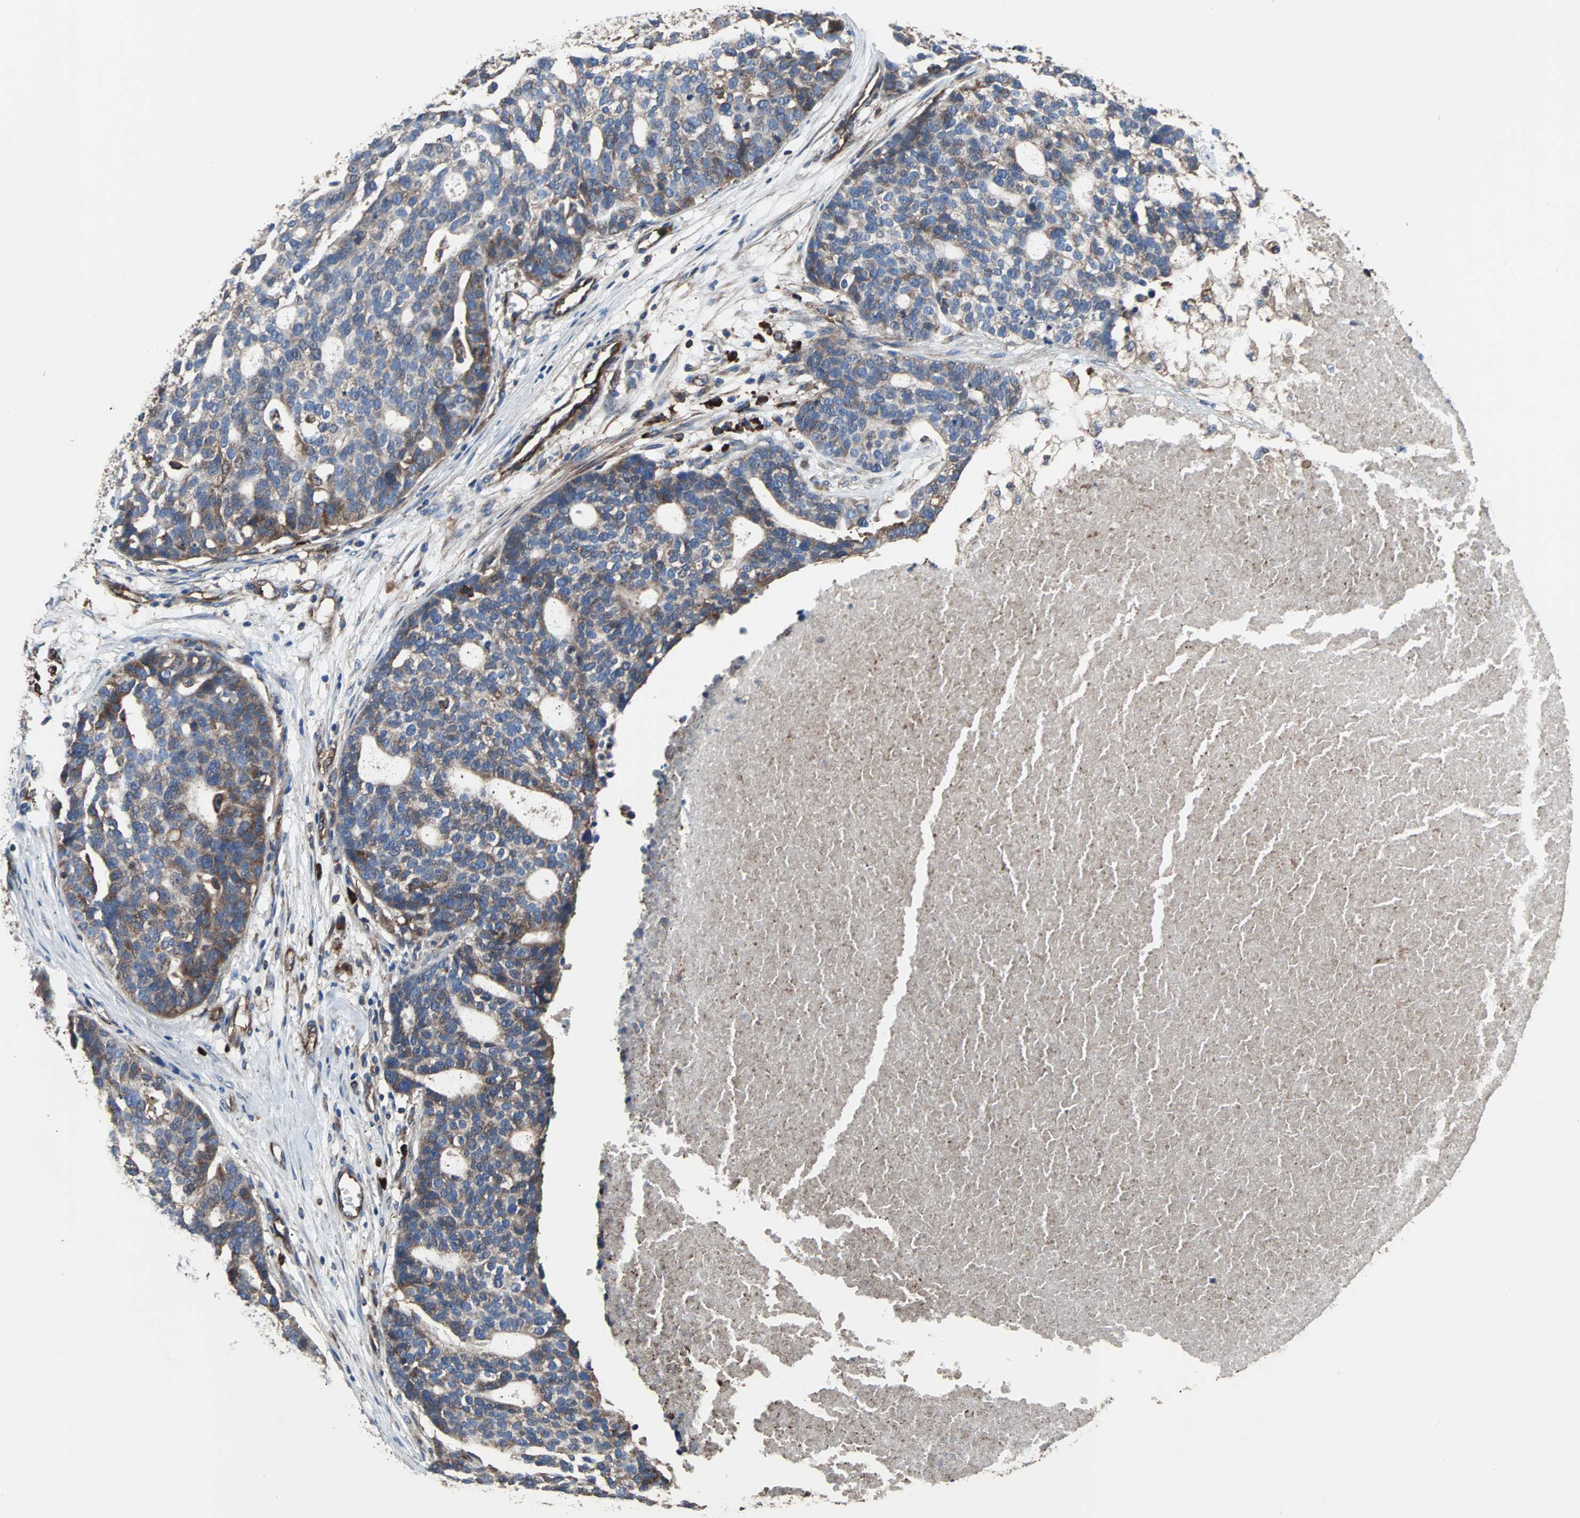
{"staining": {"intensity": "weak", "quantity": ">75%", "location": "cytoplasmic/membranous"}, "tissue": "ovarian cancer", "cell_type": "Tumor cells", "image_type": "cancer", "snomed": [{"axis": "morphology", "description": "Cystadenocarcinoma, serous, NOS"}, {"axis": "topography", "description": "Ovary"}], "caption": "Immunohistochemical staining of human serous cystadenocarcinoma (ovarian) shows low levels of weak cytoplasmic/membranous protein staining in approximately >75% of tumor cells. Using DAB (3,3'-diaminobenzidine) (brown) and hematoxylin (blue) stains, captured at high magnification using brightfield microscopy.", "gene": "PLCG2", "patient": {"sex": "female", "age": 59}}